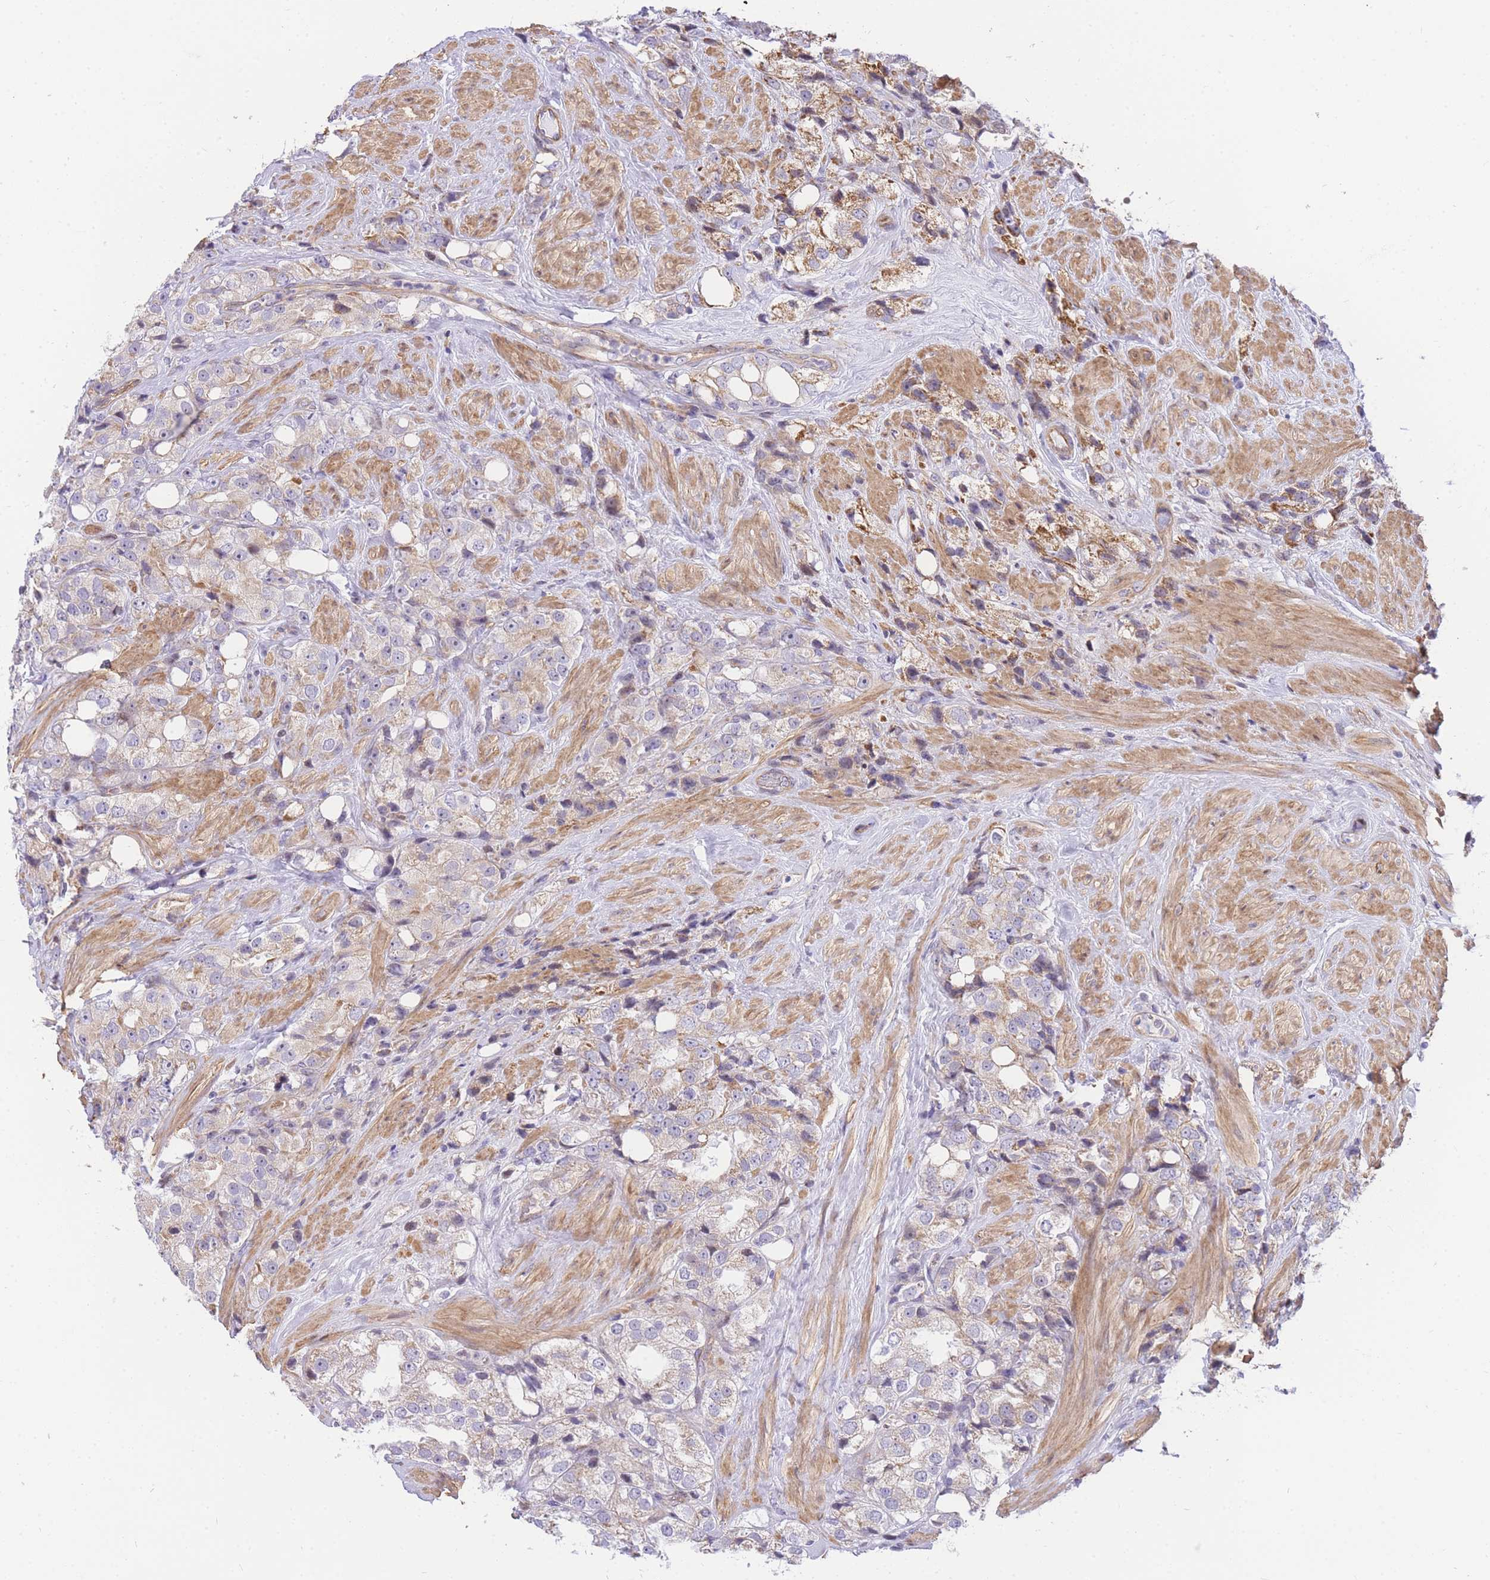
{"staining": {"intensity": "moderate", "quantity": "25%-75%", "location": "cytoplasmic/membranous"}, "tissue": "prostate cancer", "cell_type": "Tumor cells", "image_type": "cancer", "snomed": [{"axis": "morphology", "description": "Adenocarcinoma, NOS"}, {"axis": "topography", "description": "Prostate"}], "caption": "DAB (3,3'-diaminobenzidine) immunohistochemical staining of prostate cancer shows moderate cytoplasmic/membranous protein staining in approximately 25%-75% of tumor cells.", "gene": "S100PBP", "patient": {"sex": "male", "age": 79}}